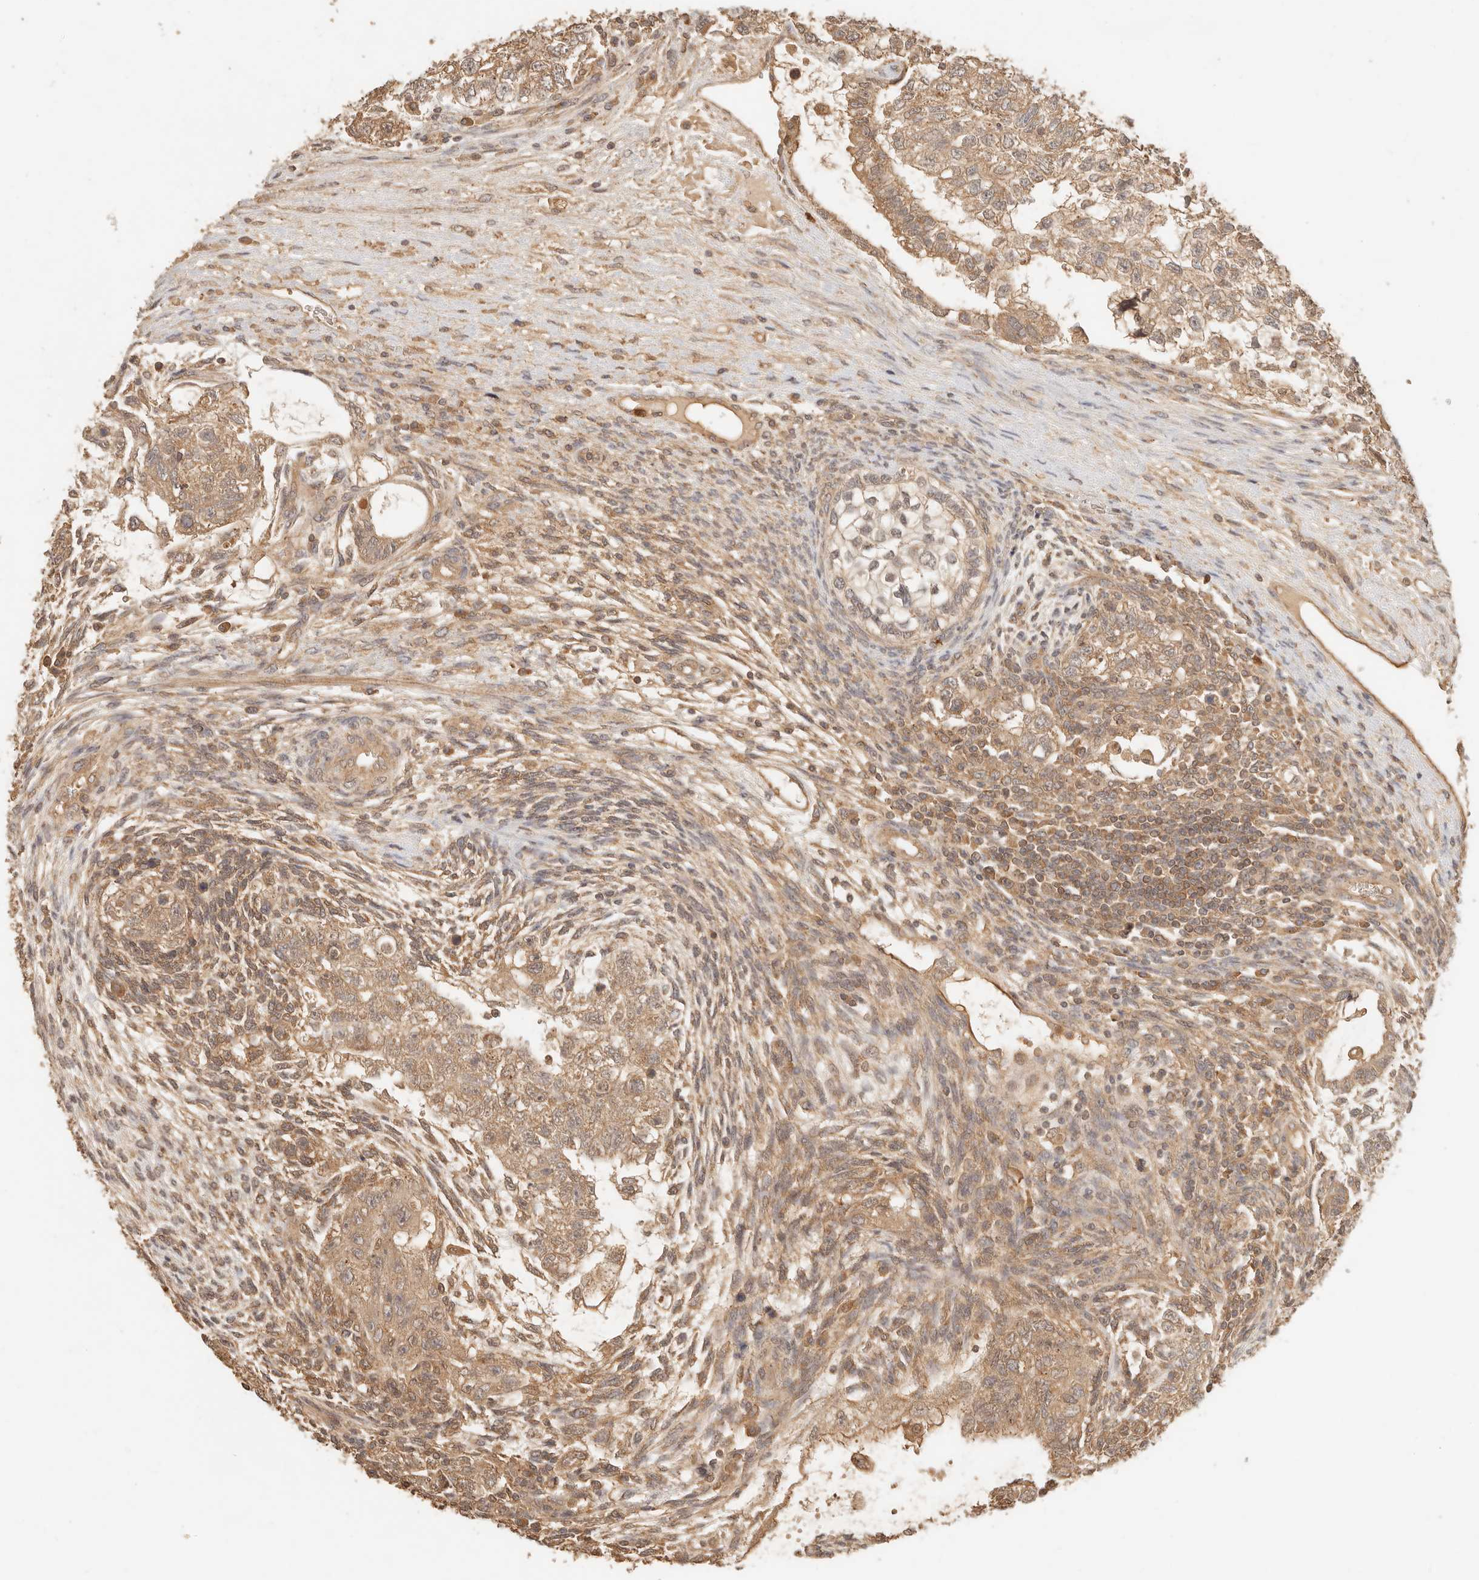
{"staining": {"intensity": "moderate", "quantity": ">75%", "location": "cytoplasmic/membranous"}, "tissue": "testis cancer", "cell_type": "Tumor cells", "image_type": "cancer", "snomed": [{"axis": "morphology", "description": "Carcinoma, Embryonal, NOS"}, {"axis": "topography", "description": "Testis"}], "caption": "A high-resolution histopathology image shows immunohistochemistry staining of embryonal carcinoma (testis), which demonstrates moderate cytoplasmic/membranous positivity in about >75% of tumor cells.", "gene": "INTS11", "patient": {"sex": "male", "age": 37}}